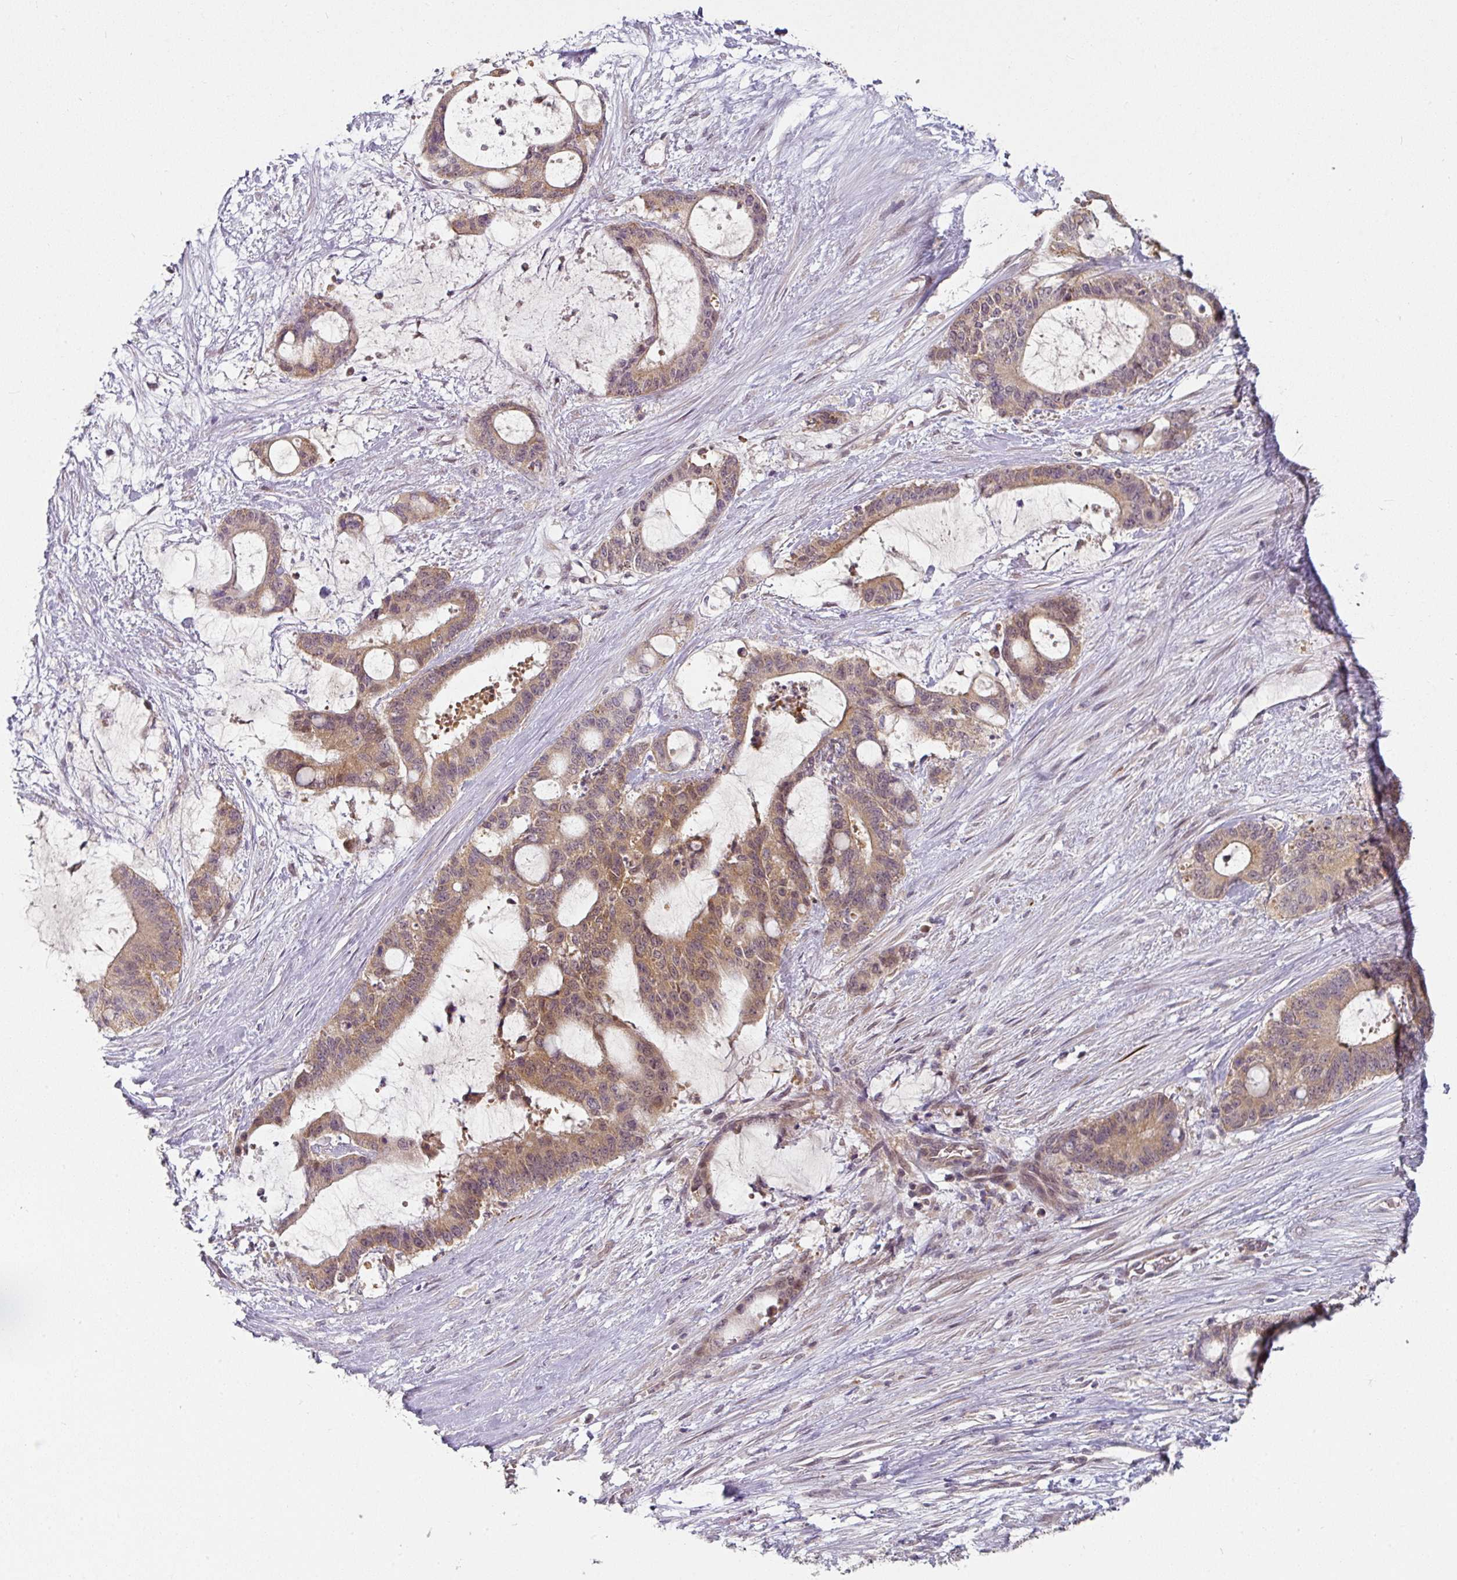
{"staining": {"intensity": "moderate", "quantity": ">75%", "location": "cytoplasmic/membranous"}, "tissue": "liver cancer", "cell_type": "Tumor cells", "image_type": "cancer", "snomed": [{"axis": "morphology", "description": "Normal tissue, NOS"}, {"axis": "morphology", "description": "Cholangiocarcinoma"}, {"axis": "topography", "description": "Liver"}, {"axis": "topography", "description": "Peripheral nerve tissue"}], "caption": "Approximately >75% of tumor cells in cholangiocarcinoma (liver) display moderate cytoplasmic/membranous protein positivity as visualized by brown immunohistochemical staining.", "gene": "MAP2K2", "patient": {"sex": "female", "age": 73}}